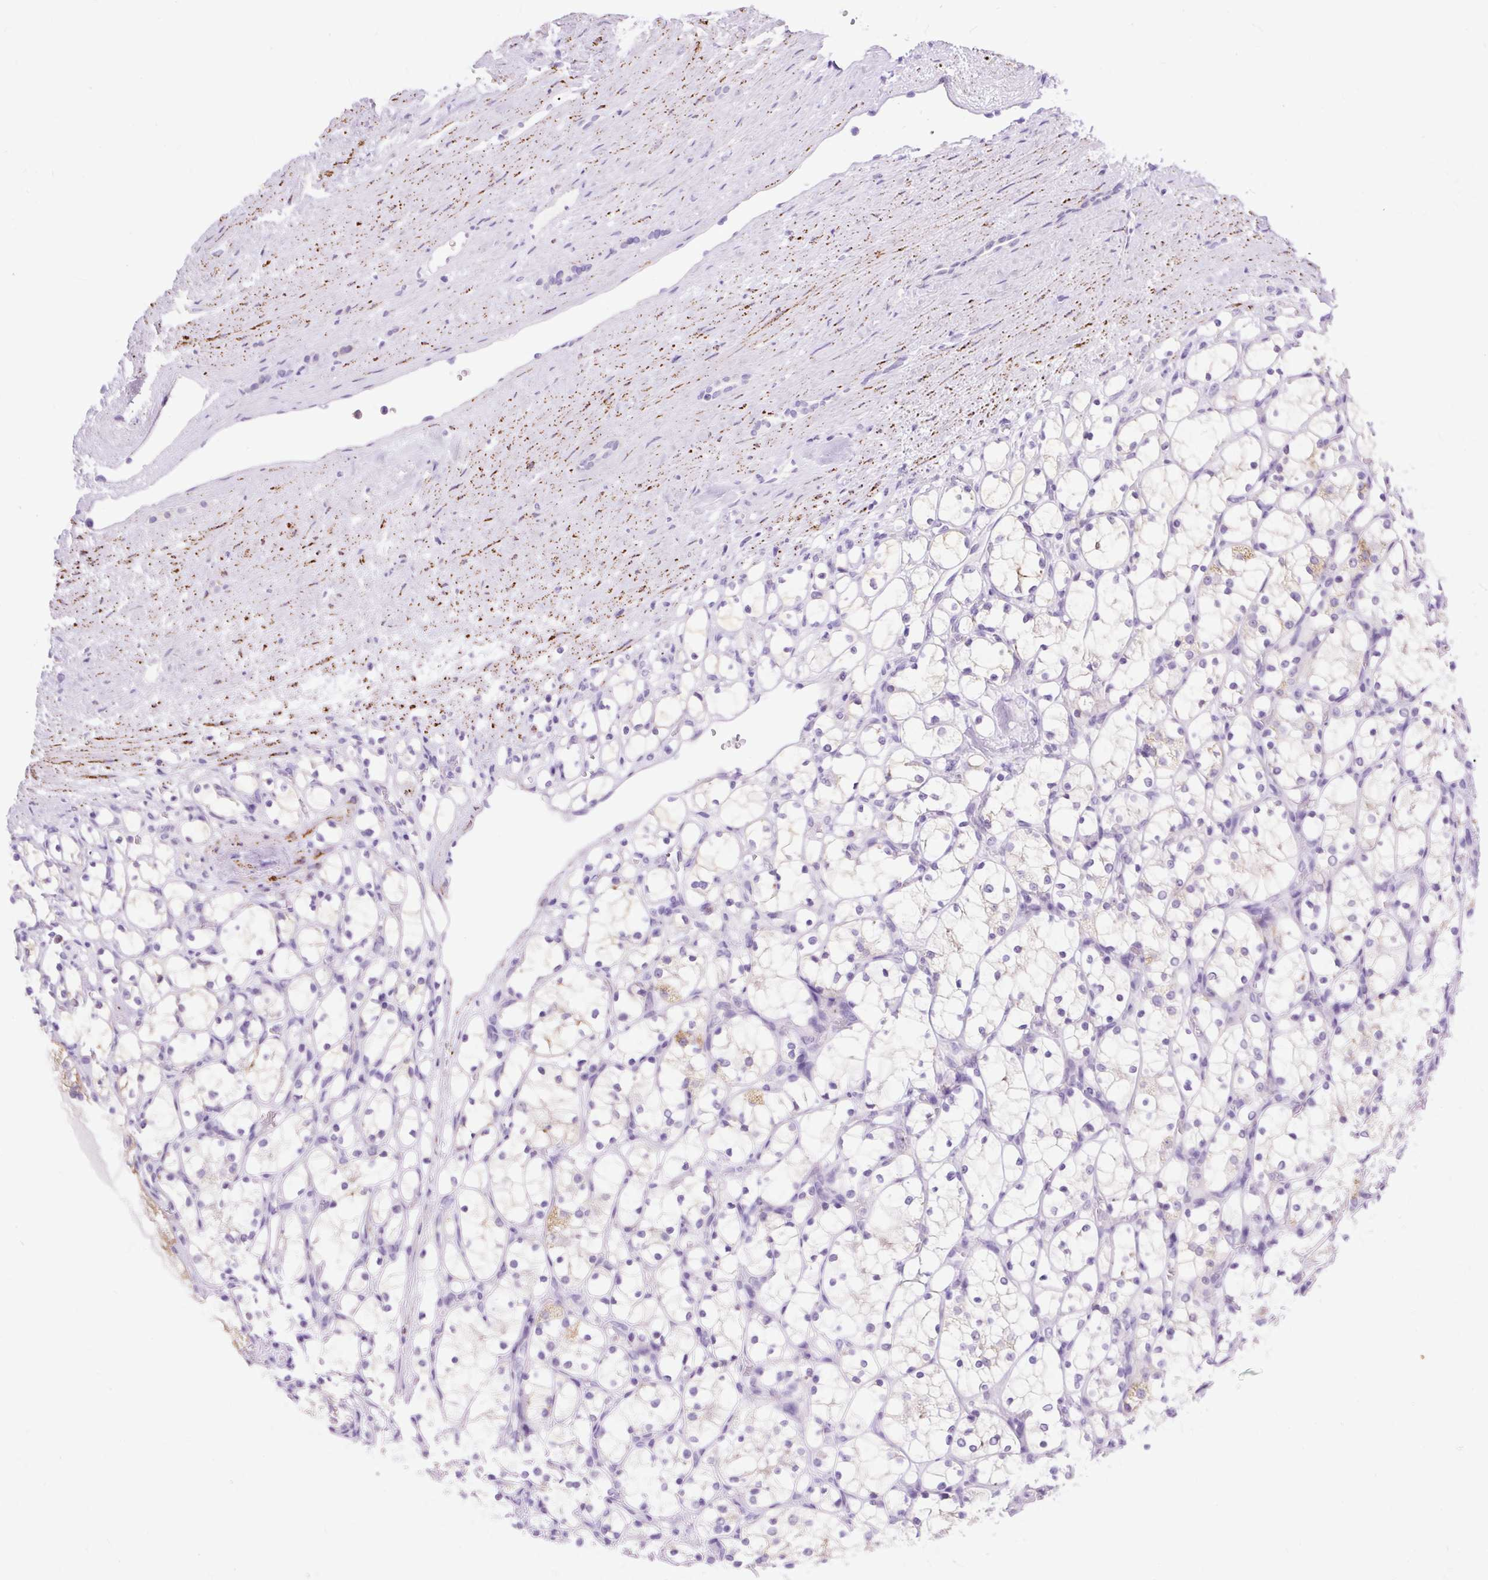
{"staining": {"intensity": "negative", "quantity": "none", "location": "none"}, "tissue": "renal cancer", "cell_type": "Tumor cells", "image_type": "cancer", "snomed": [{"axis": "morphology", "description": "Adenocarcinoma, NOS"}, {"axis": "topography", "description": "Kidney"}], "caption": "Immunohistochemistry micrograph of renal cancer stained for a protein (brown), which demonstrates no expression in tumor cells.", "gene": "ZNF256", "patient": {"sex": "female", "age": 69}}